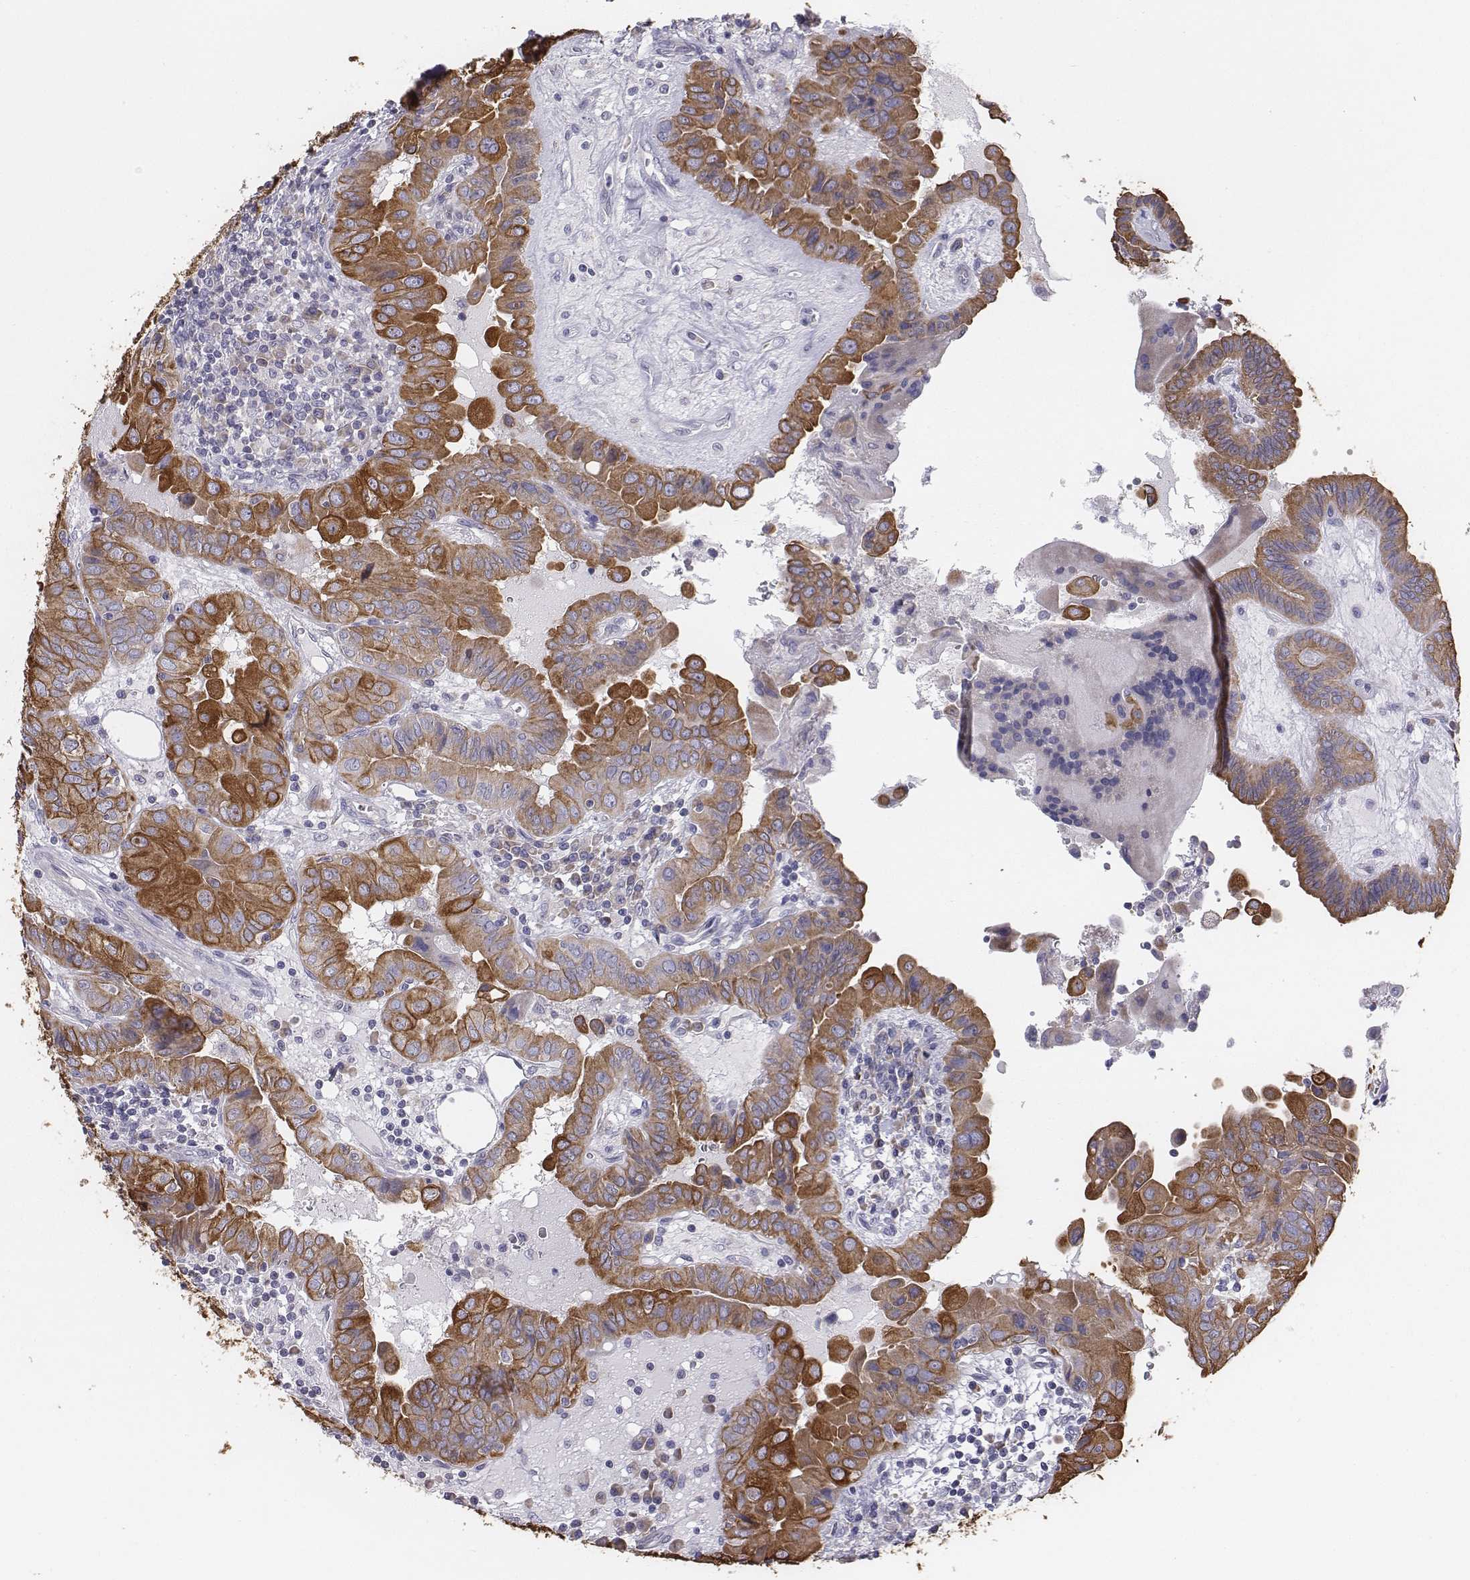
{"staining": {"intensity": "moderate", "quantity": "25%-75%", "location": "cytoplasmic/membranous"}, "tissue": "thyroid cancer", "cell_type": "Tumor cells", "image_type": "cancer", "snomed": [{"axis": "morphology", "description": "Papillary adenocarcinoma, NOS"}, {"axis": "topography", "description": "Thyroid gland"}], "caption": "IHC photomicrograph of neoplastic tissue: thyroid cancer stained using IHC shows medium levels of moderate protein expression localized specifically in the cytoplasmic/membranous of tumor cells, appearing as a cytoplasmic/membranous brown color.", "gene": "CHST14", "patient": {"sex": "female", "age": 37}}